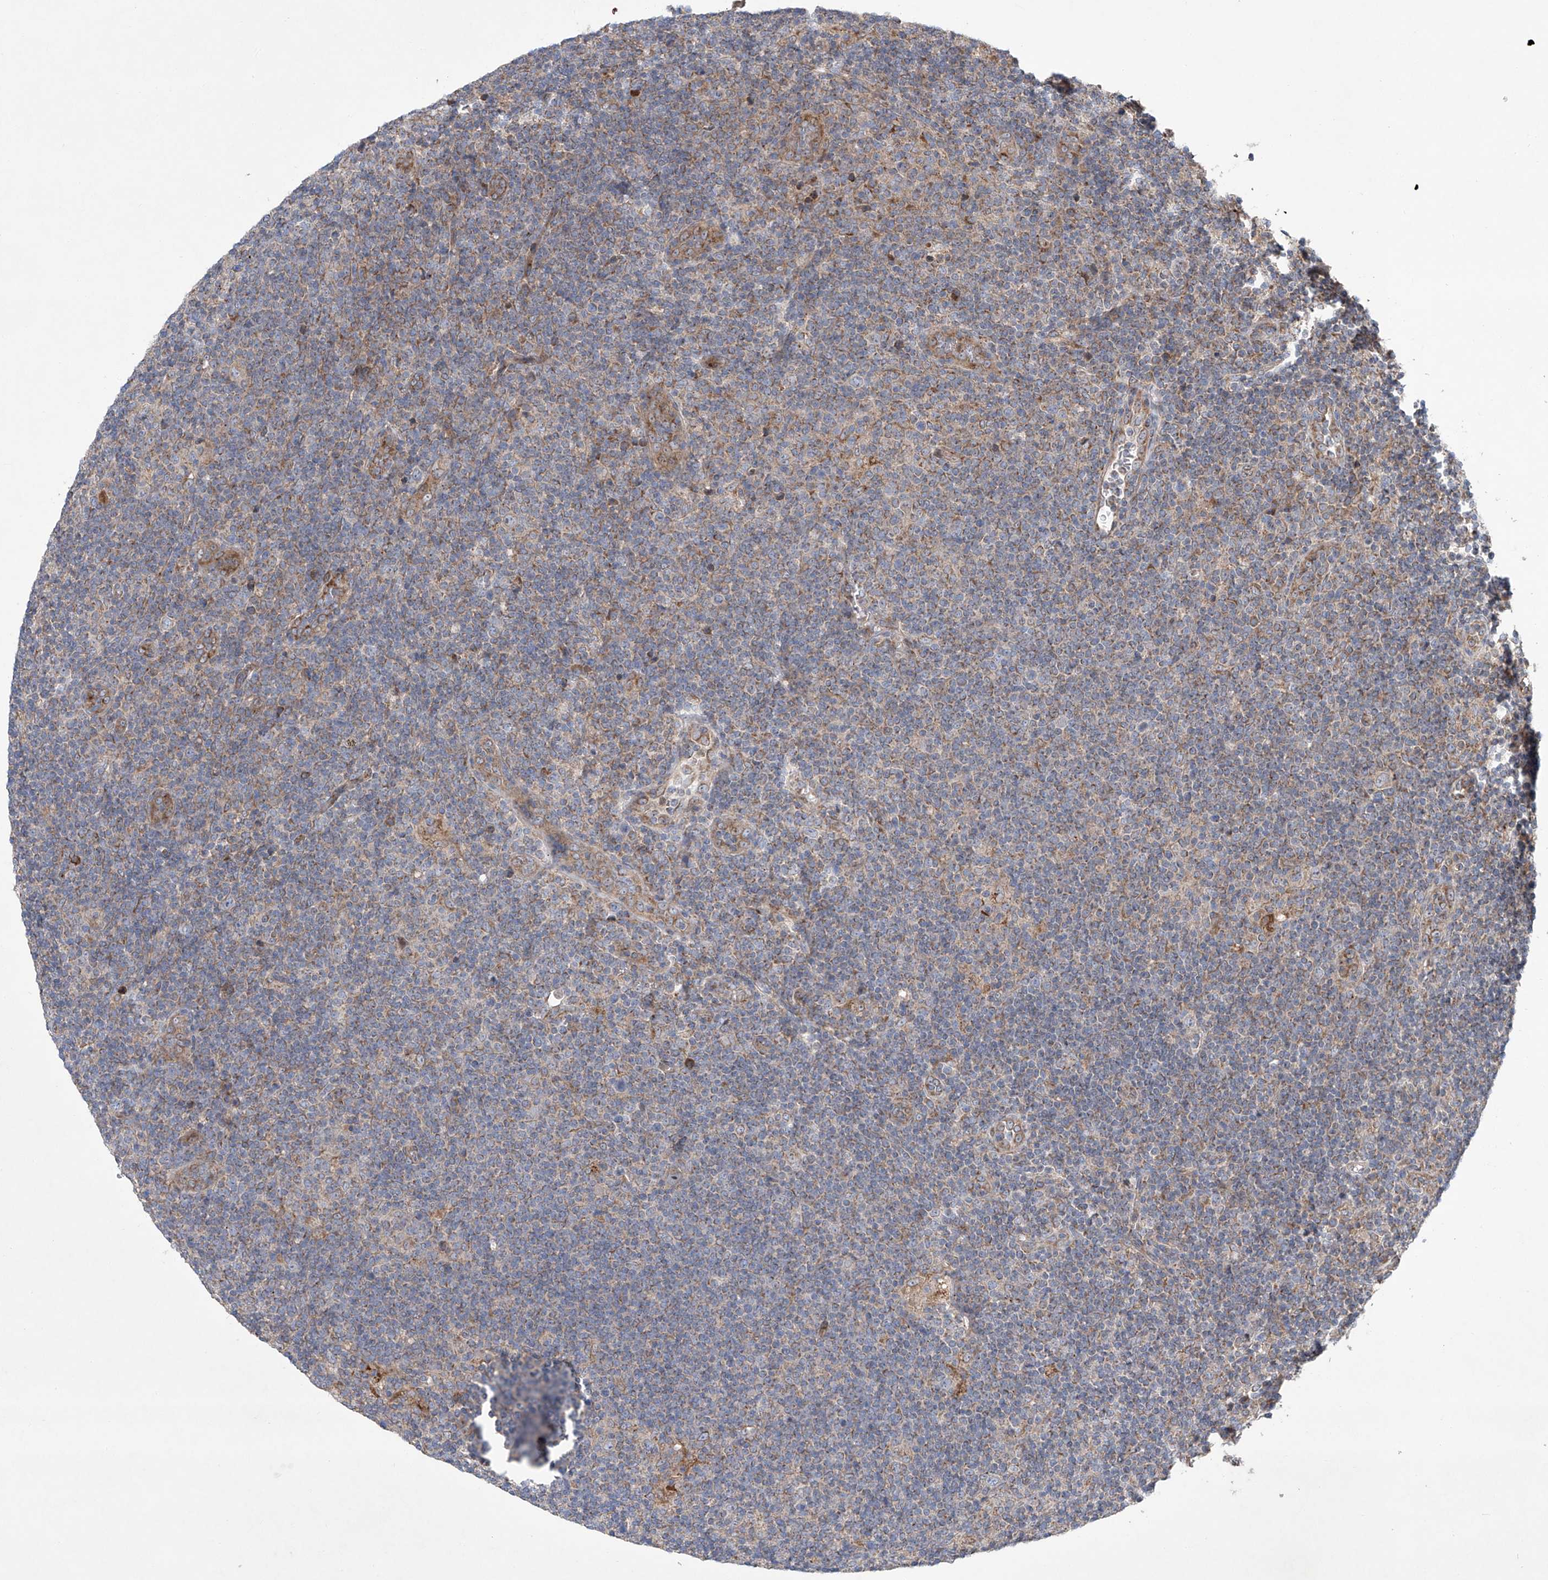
{"staining": {"intensity": "negative", "quantity": "none", "location": "none"}, "tissue": "lymphoma", "cell_type": "Tumor cells", "image_type": "cancer", "snomed": [{"axis": "morphology", "description": "Hodgkin's disease, NOS"}, {"axis": "topography", "description": "Lymph node"}], "caption": "Immunohistochemical staining of lymphoma reveals no significant positivity in tumor cells. (Immunohistochemistry (ihc), brightfield microscopy, high magnification).", "gene": "KLC4", "patient": {"sex": "female", "age": 57}}